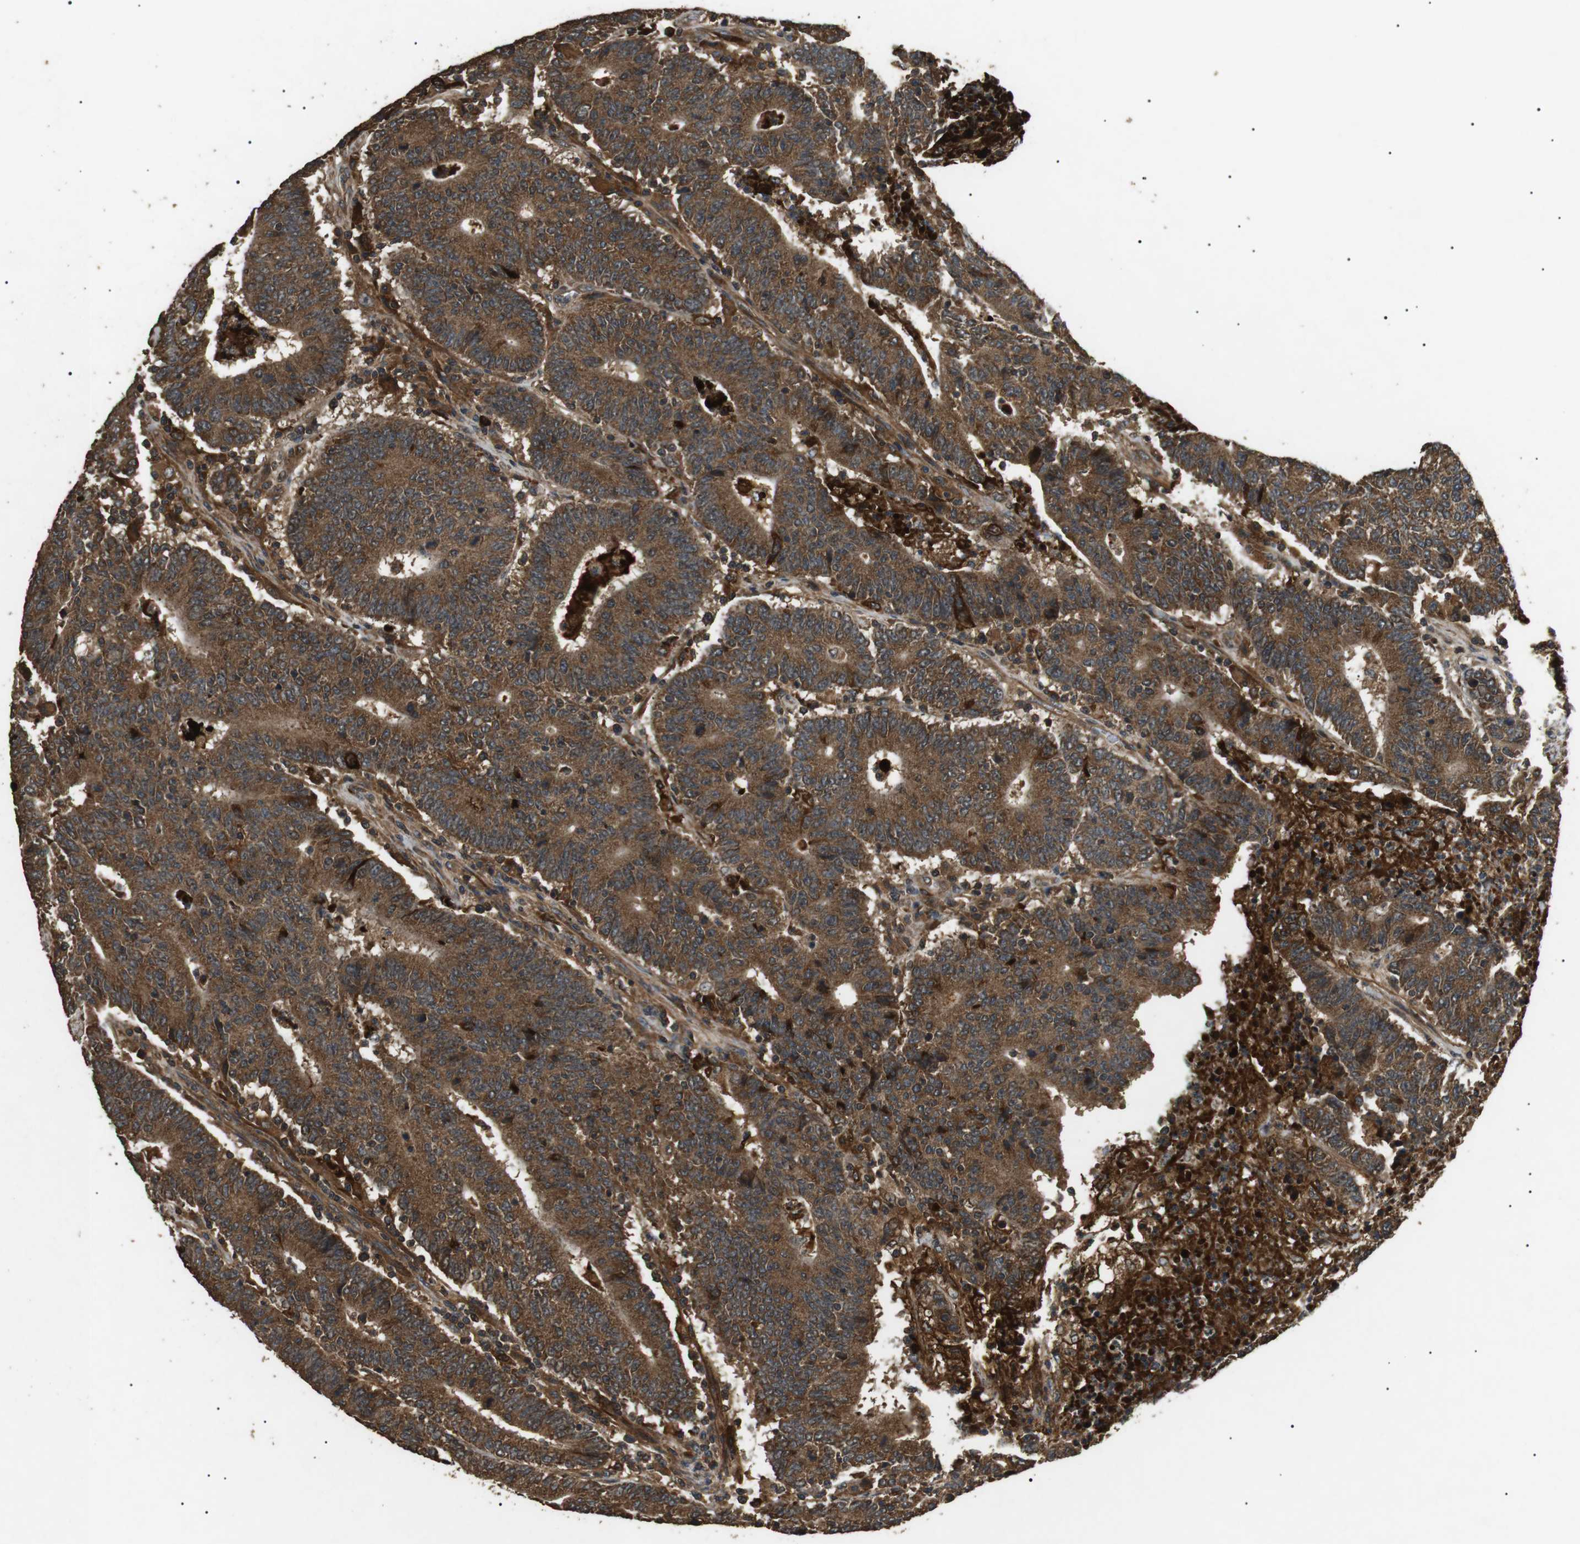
{"staining": {"intensity": "strong", "quantity": ">75%", "location": "cytoplasmic/membranous"}, "tissue": "colorectal cancer", "cell_type": "Tumor cells", "image_type": "cancer", "snomed": [{"axis": "morphology", "description": "Normal tissue, NOS"}, {"axis": "morphology", "description": "Adenocarcinoma, NOS"}, {"axis": "topography", "description": "Colon"}], "caption": "Immunohistochemical staining of adenocarcinoma (colorectal) reveals high levels of strong cytoplasmic/membranous expression in about >75% of tumor cells.", "gene": "TBC1D15", "patient": {"sex": "female", "age": 75}}